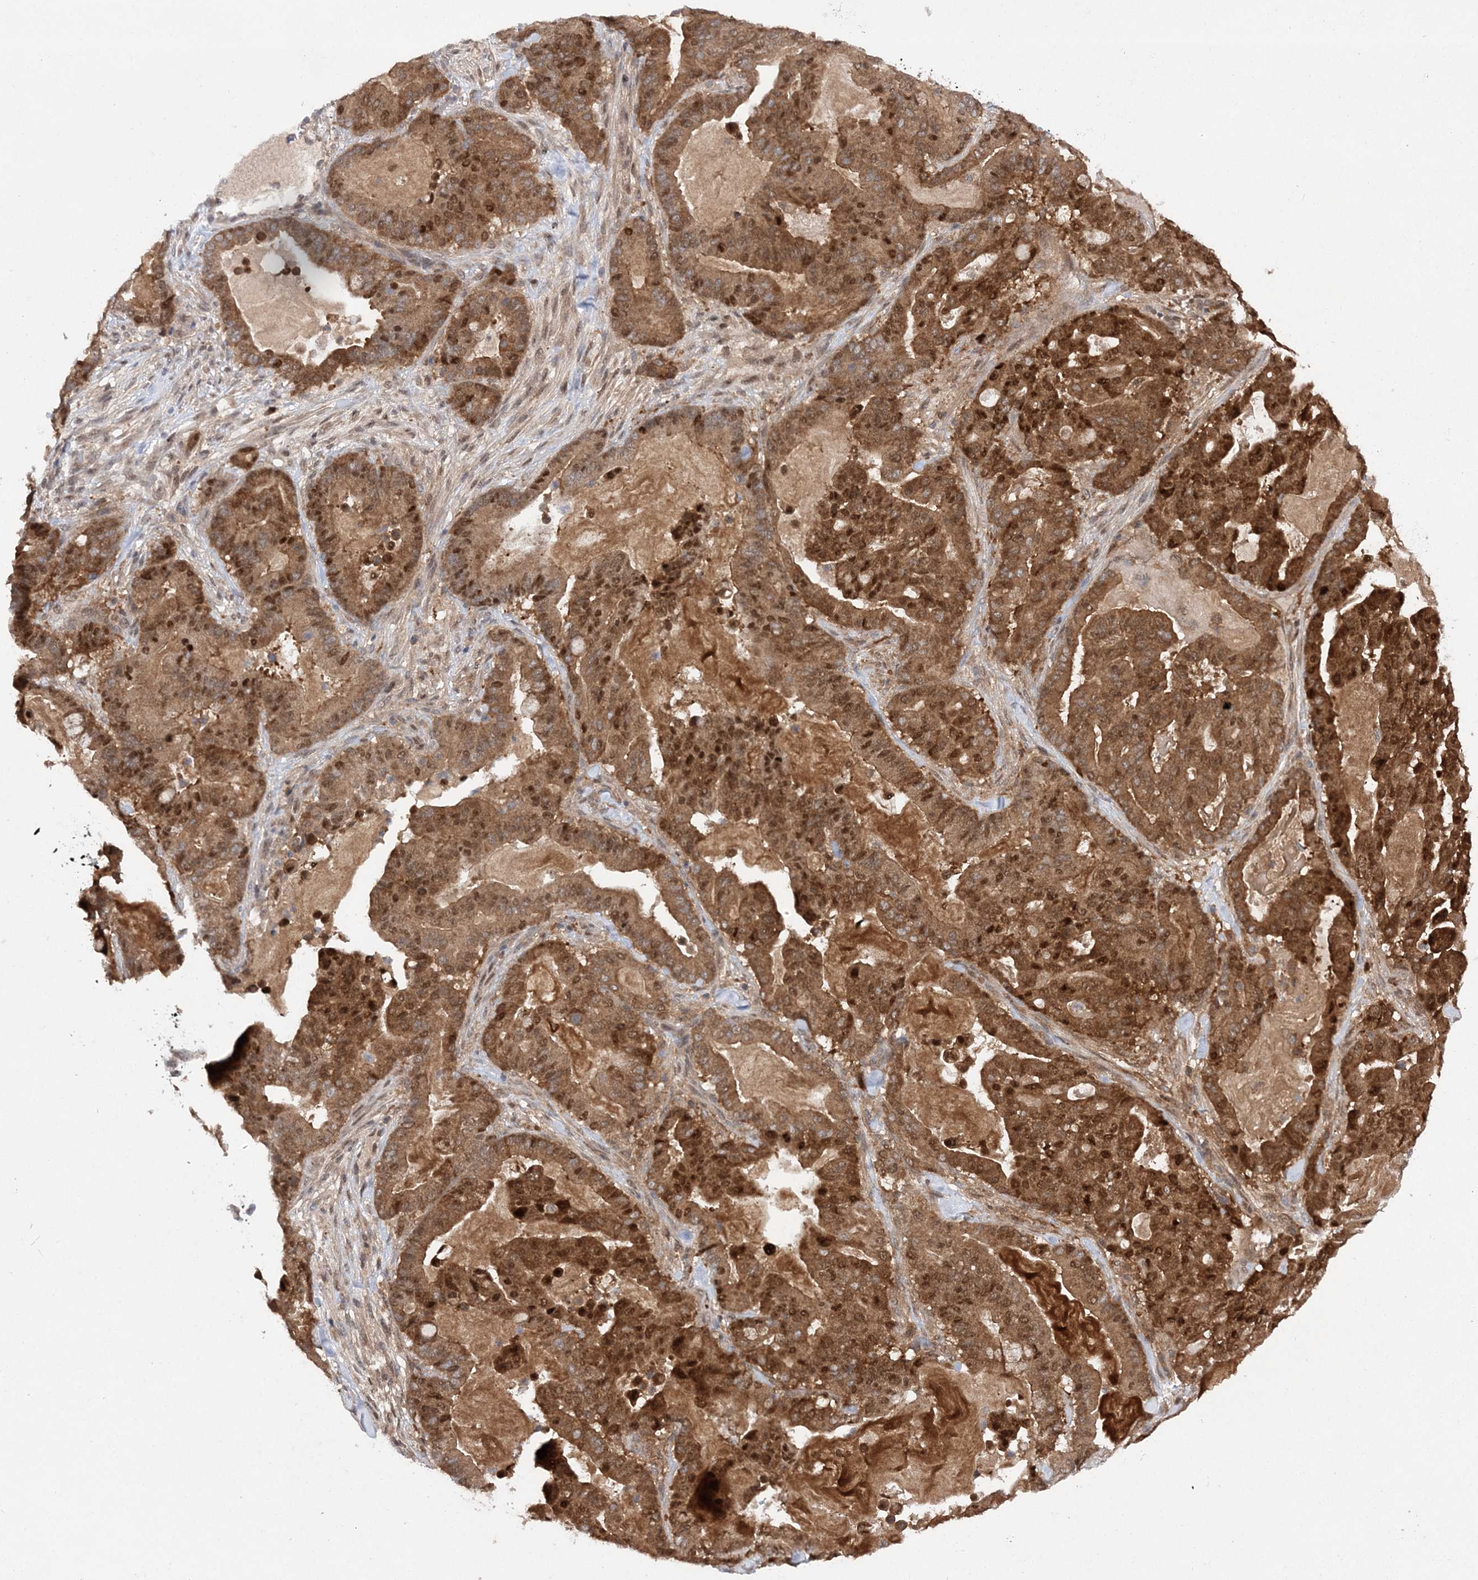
{"staining": {"intensity": "strong", "quantity": ">75%", "location": "cytoplasmic/membranous,nuclear"}, "tissue": "pancreatic cancer", "cell_type": "Tumor cells", "image_type": "cancer", "snomed": [{"axis": "morphology", "description": "Adenocarcinoma, NOS"}, {"axis": "topography", "description": "Pancreas"}], "caption": "Protein analysis of adenocarcinoma (pancreatic) tissue exhibits strong cytoplasmic/membranous and nuclear positivity in about >75% of tumor cells.", "gene": "NIF3L1", "patient": {"sex": "male", "age": 63}}